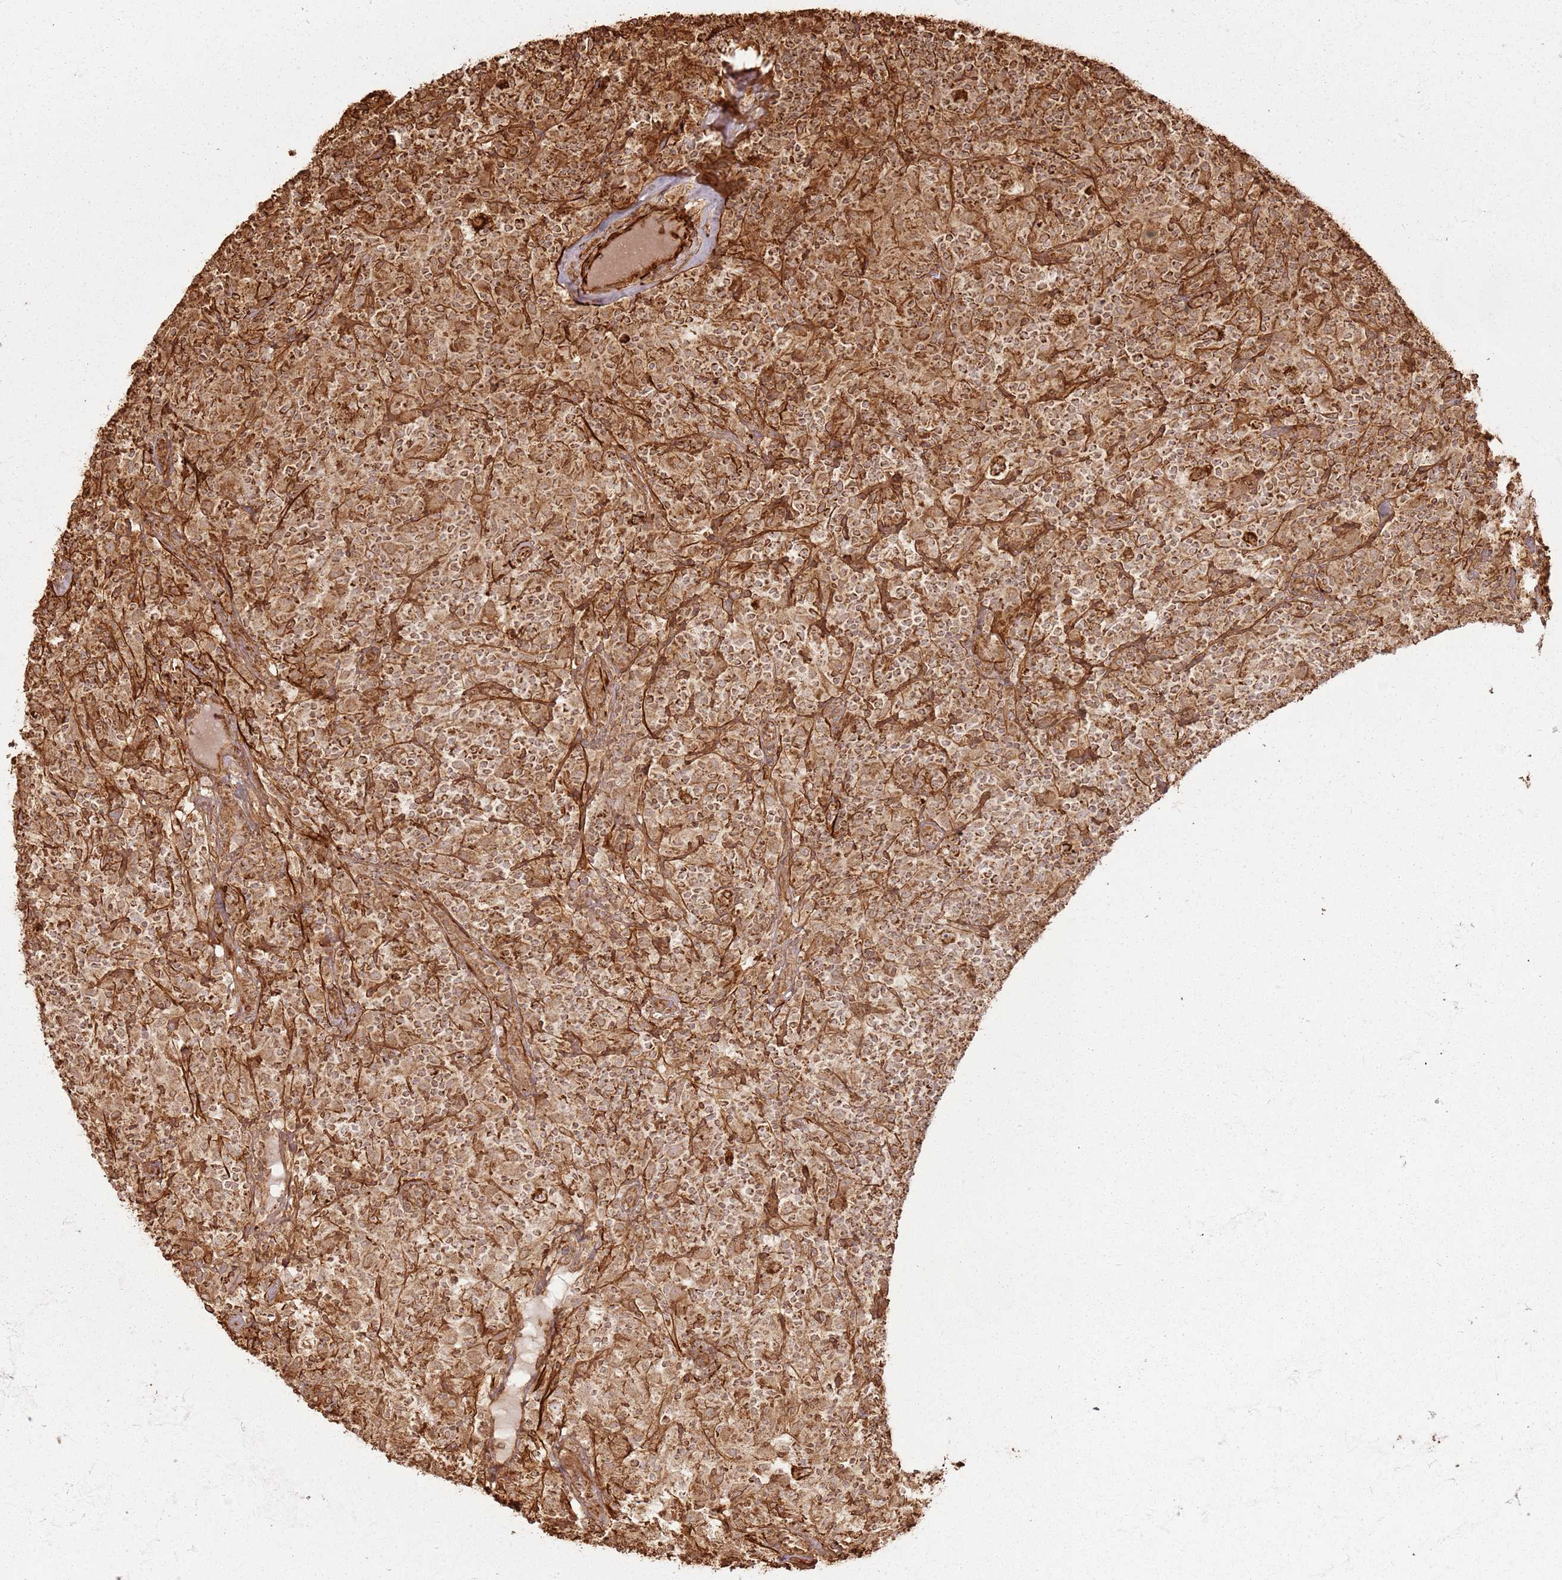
{"staining": {"intensity": "strong", "quantity": ">75%", "location": "cytoplasmic/membranous"}, "tissue": "lymphoma", "cell_type": "Tumor cells", "image_type": "cancer", "snomed": [{"axis": "morphology", "description": "Hodgkin's disease, NOS"}, {"axis": "topography", "description": "Lymph node"}], "caption": "Tumor cells reveal high levels of strong cytoplasmic/membranous positivity in approximately >75% of cells in lymphoma.", "gene": "DDX59", "patient": {"sex": "male", "age": 70}}